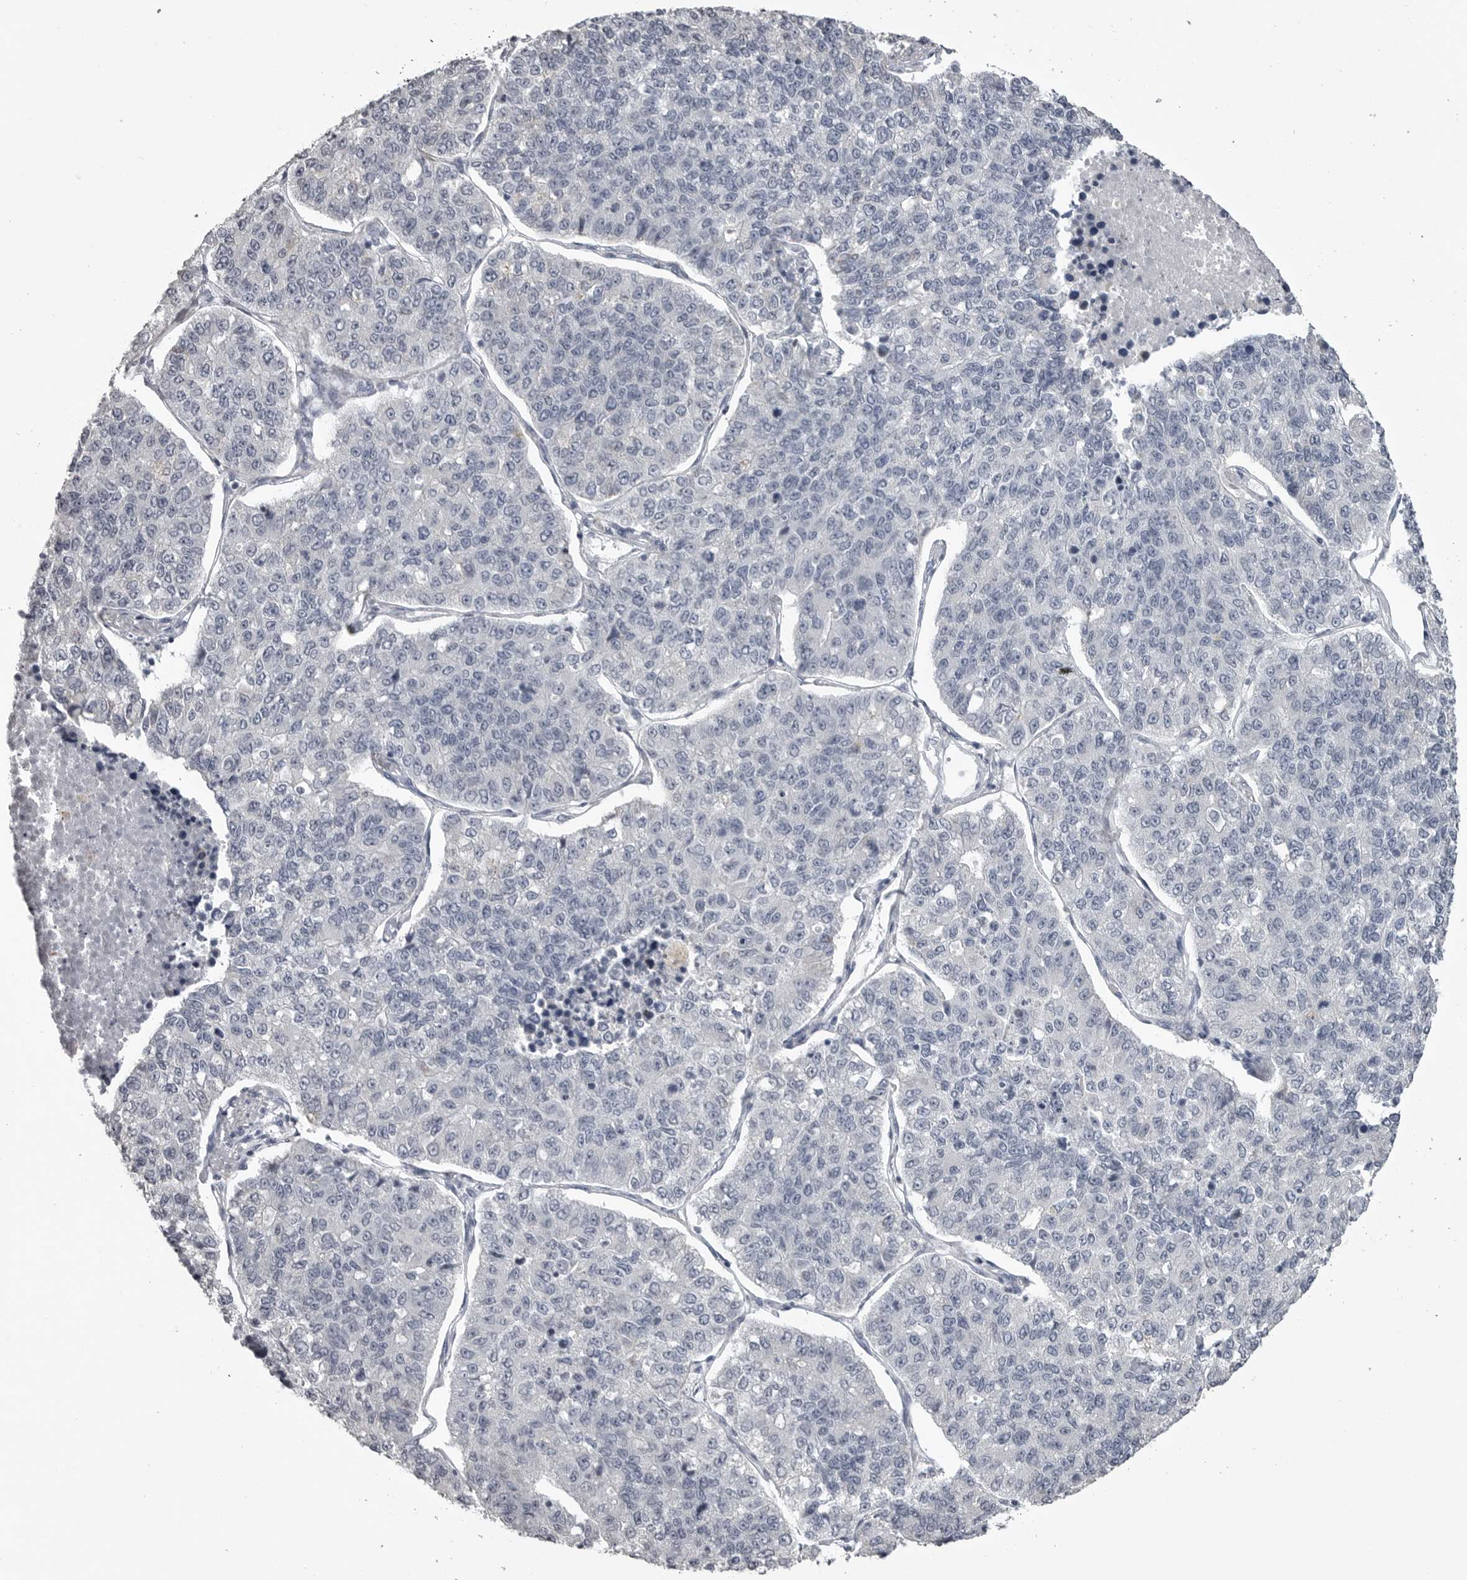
{"staining": {"intensity": "negative", "quantity": "none", "location": "none"}, "tissue": "lung cancer", "cell_type": "Tumor cells", "image_type": "cancer", "snomed": [{"axis": "morphology", "description": "Adenocarcinoma, NOS"}, {"axis": "topography", "description": "Lung"}], "caption": "DAB (3,3'-diaminobenzidine) immunohistochemical staining of human lung cancer demonstrates no significant staining in tumor cells. (DAB (3,3'-diaminobenzidine) IHC, high magnification).", "gene": "GPN2", "patient": {"sex": "male", "age": 49}}